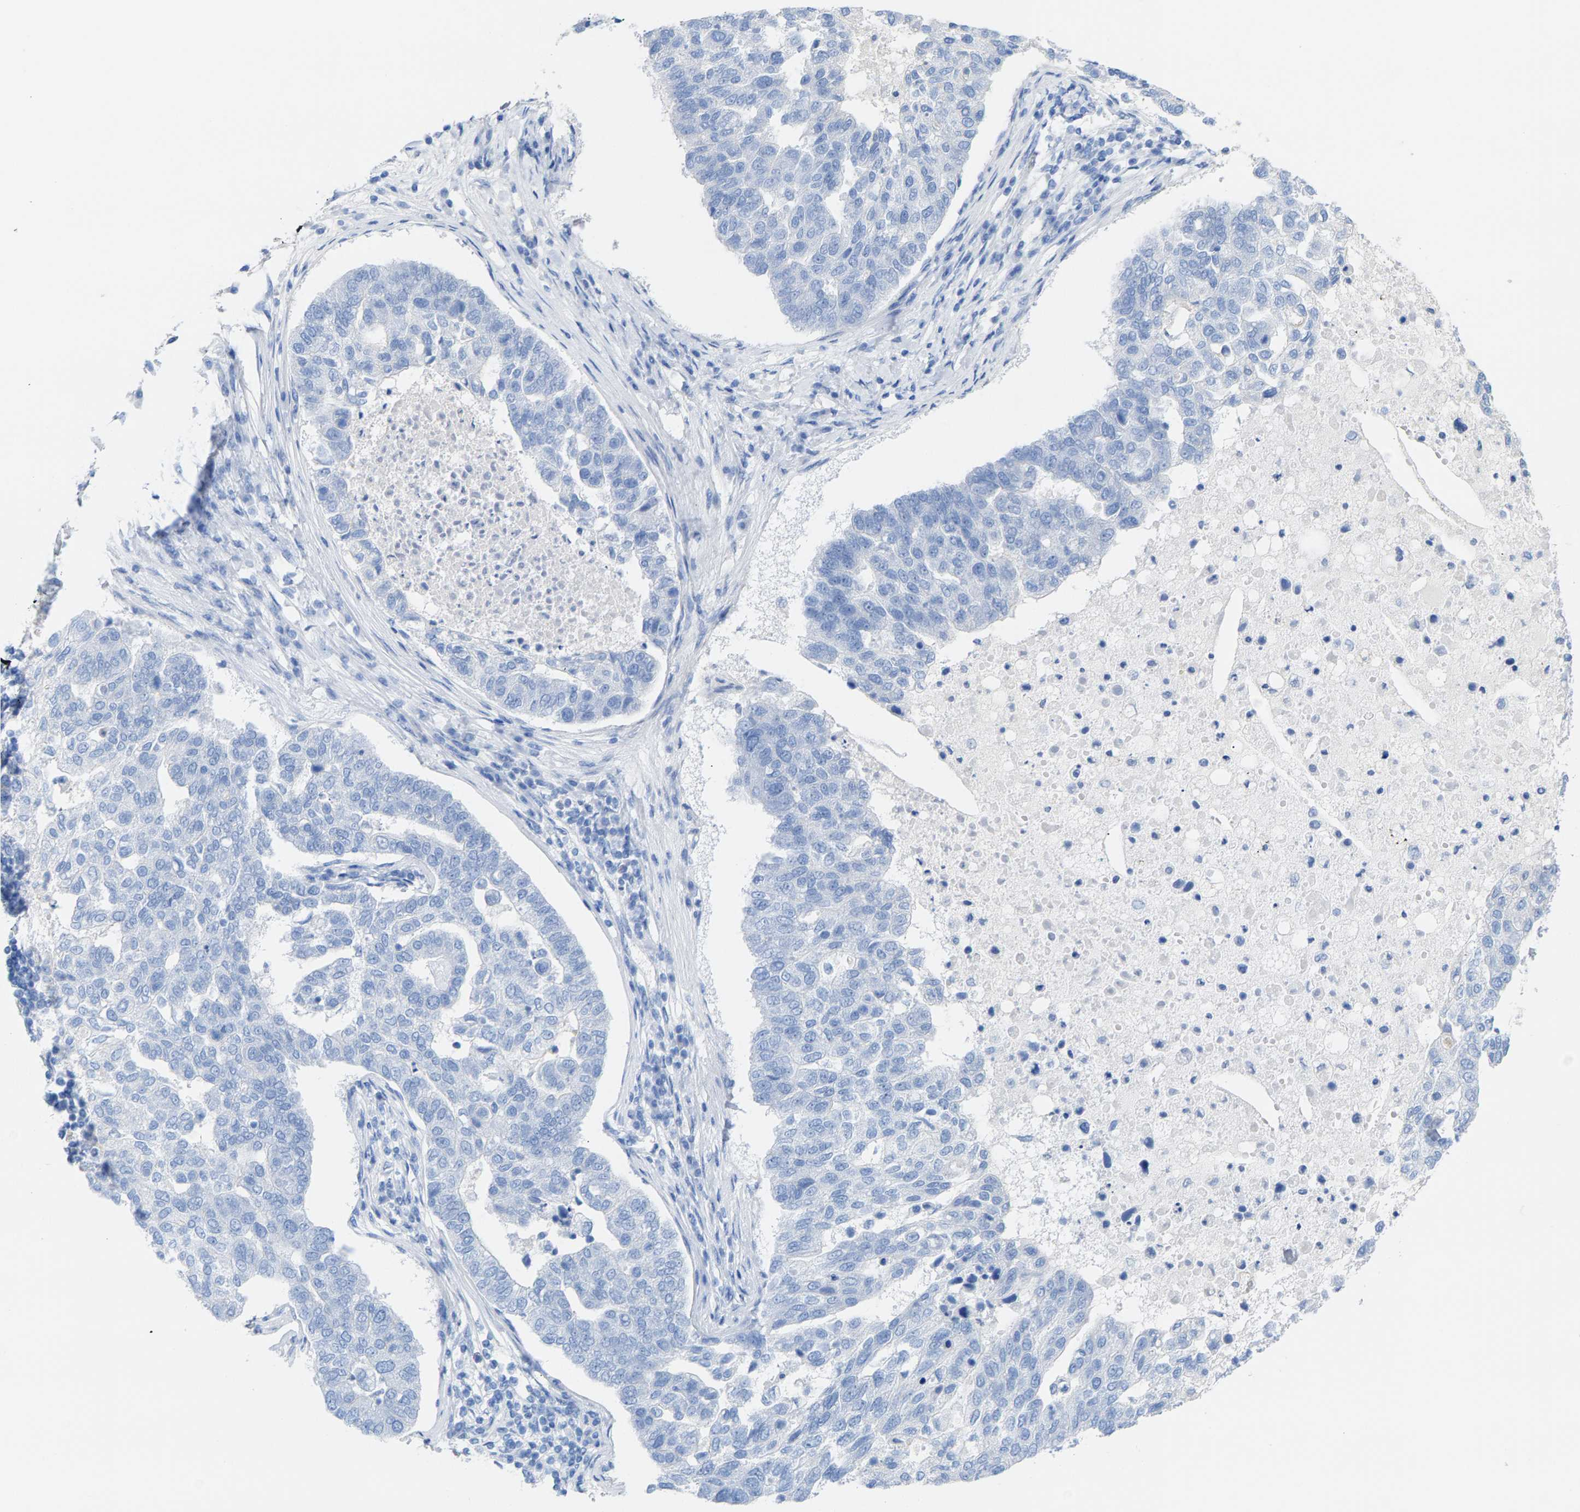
{"staining": {"intensity": "negative", "quantity": "none", "location": "none"}, "tissue": "pancreatic cancer", "cell_type": "Tumor cells", "image_type": "cancer", "snomed": [{"axis": "morphology", "description": "Adenocarcinoma, NOS"}, {"axis": "topography", "description": "Pancreas"}], "caption": "Immunohistochemical staining of pancreatic cancer exhibits no significant staining in tumor cells.", "gene": "CPA1", "patient": {"sex": "female", "age": 61}}